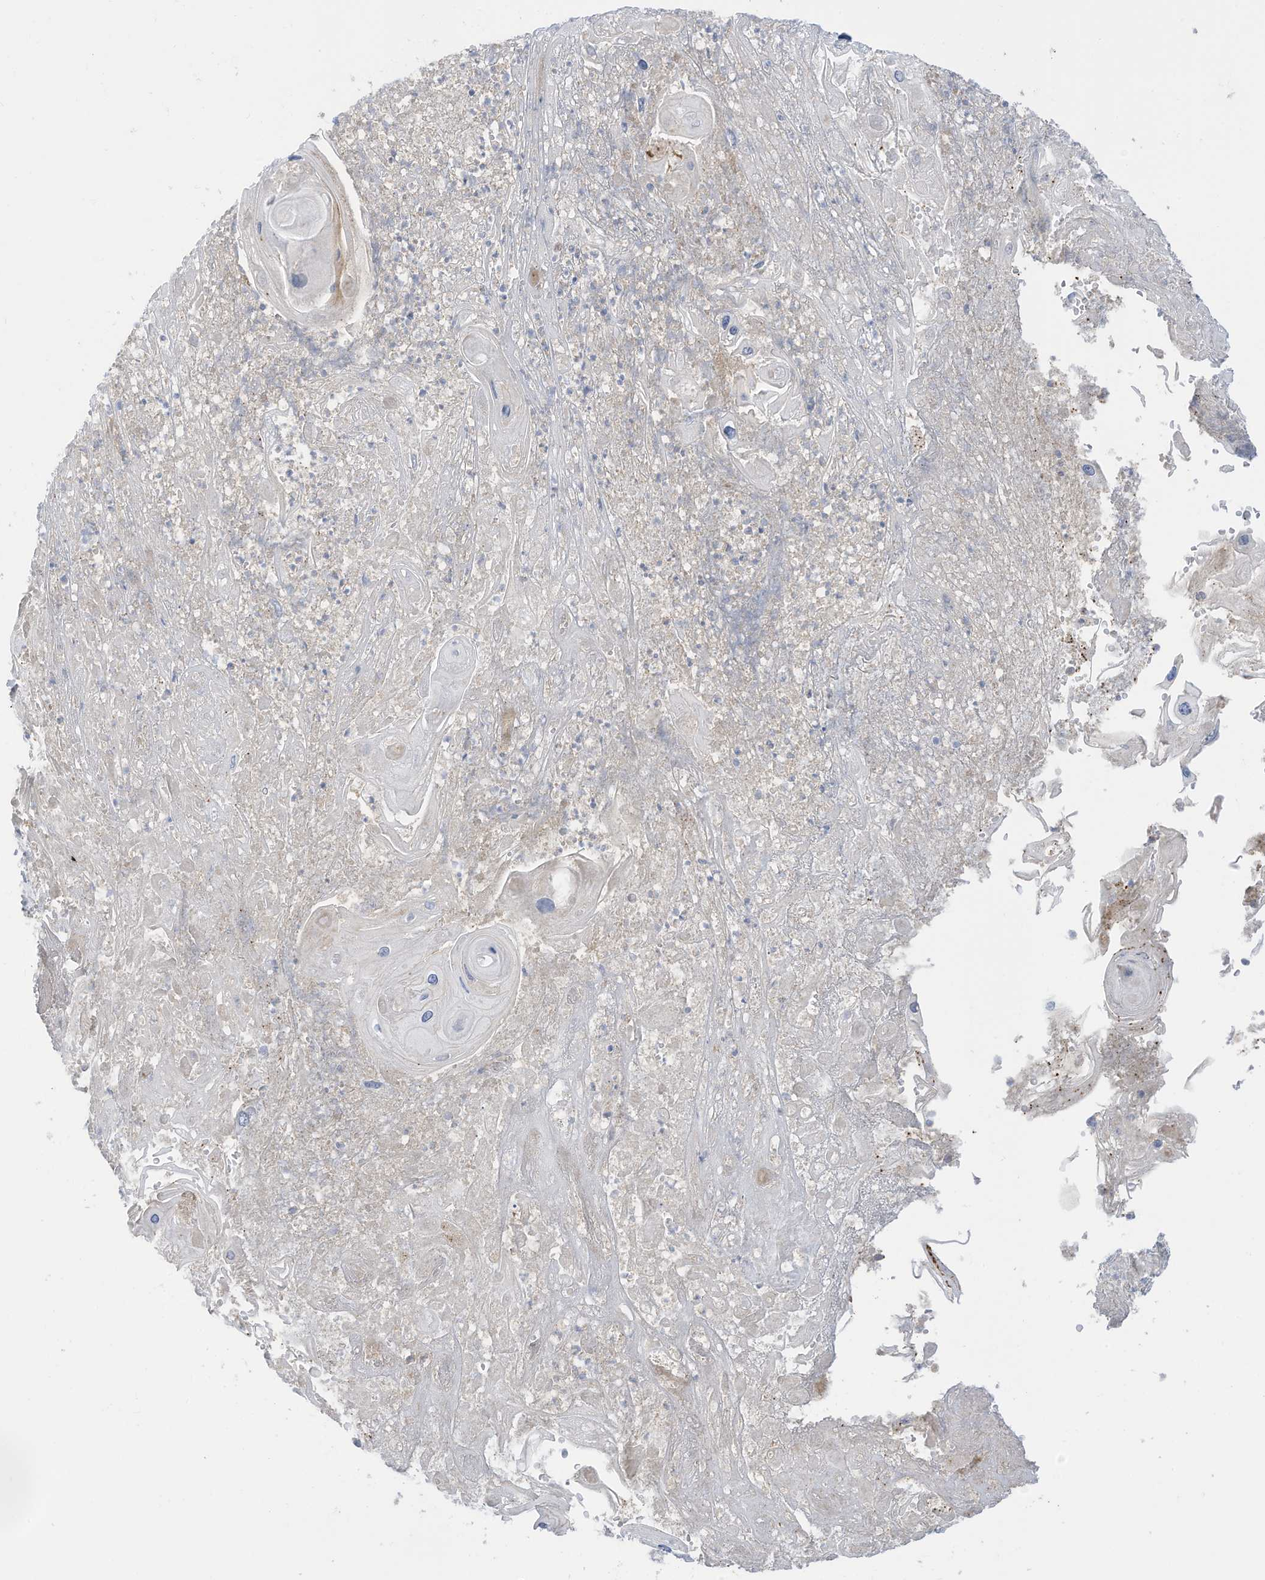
{"staining": {"intensity": "negative", "quantity": "none", "location": "none"}, "tissue": "skin cancer", "cell_type": "Tumor cells", "image_type": "cancer", "snomed": [{"axis": "morphology", "description": "Squamous cell carcinoma, NOS"}, {"axis": "topography", "description": "Skin"}], "caption": "Tumor cells show no significant protein staining in squamous cell carcinoma (skin).", "gene": "LRRN2", "patient": {"sex": "male", "age": 55}}